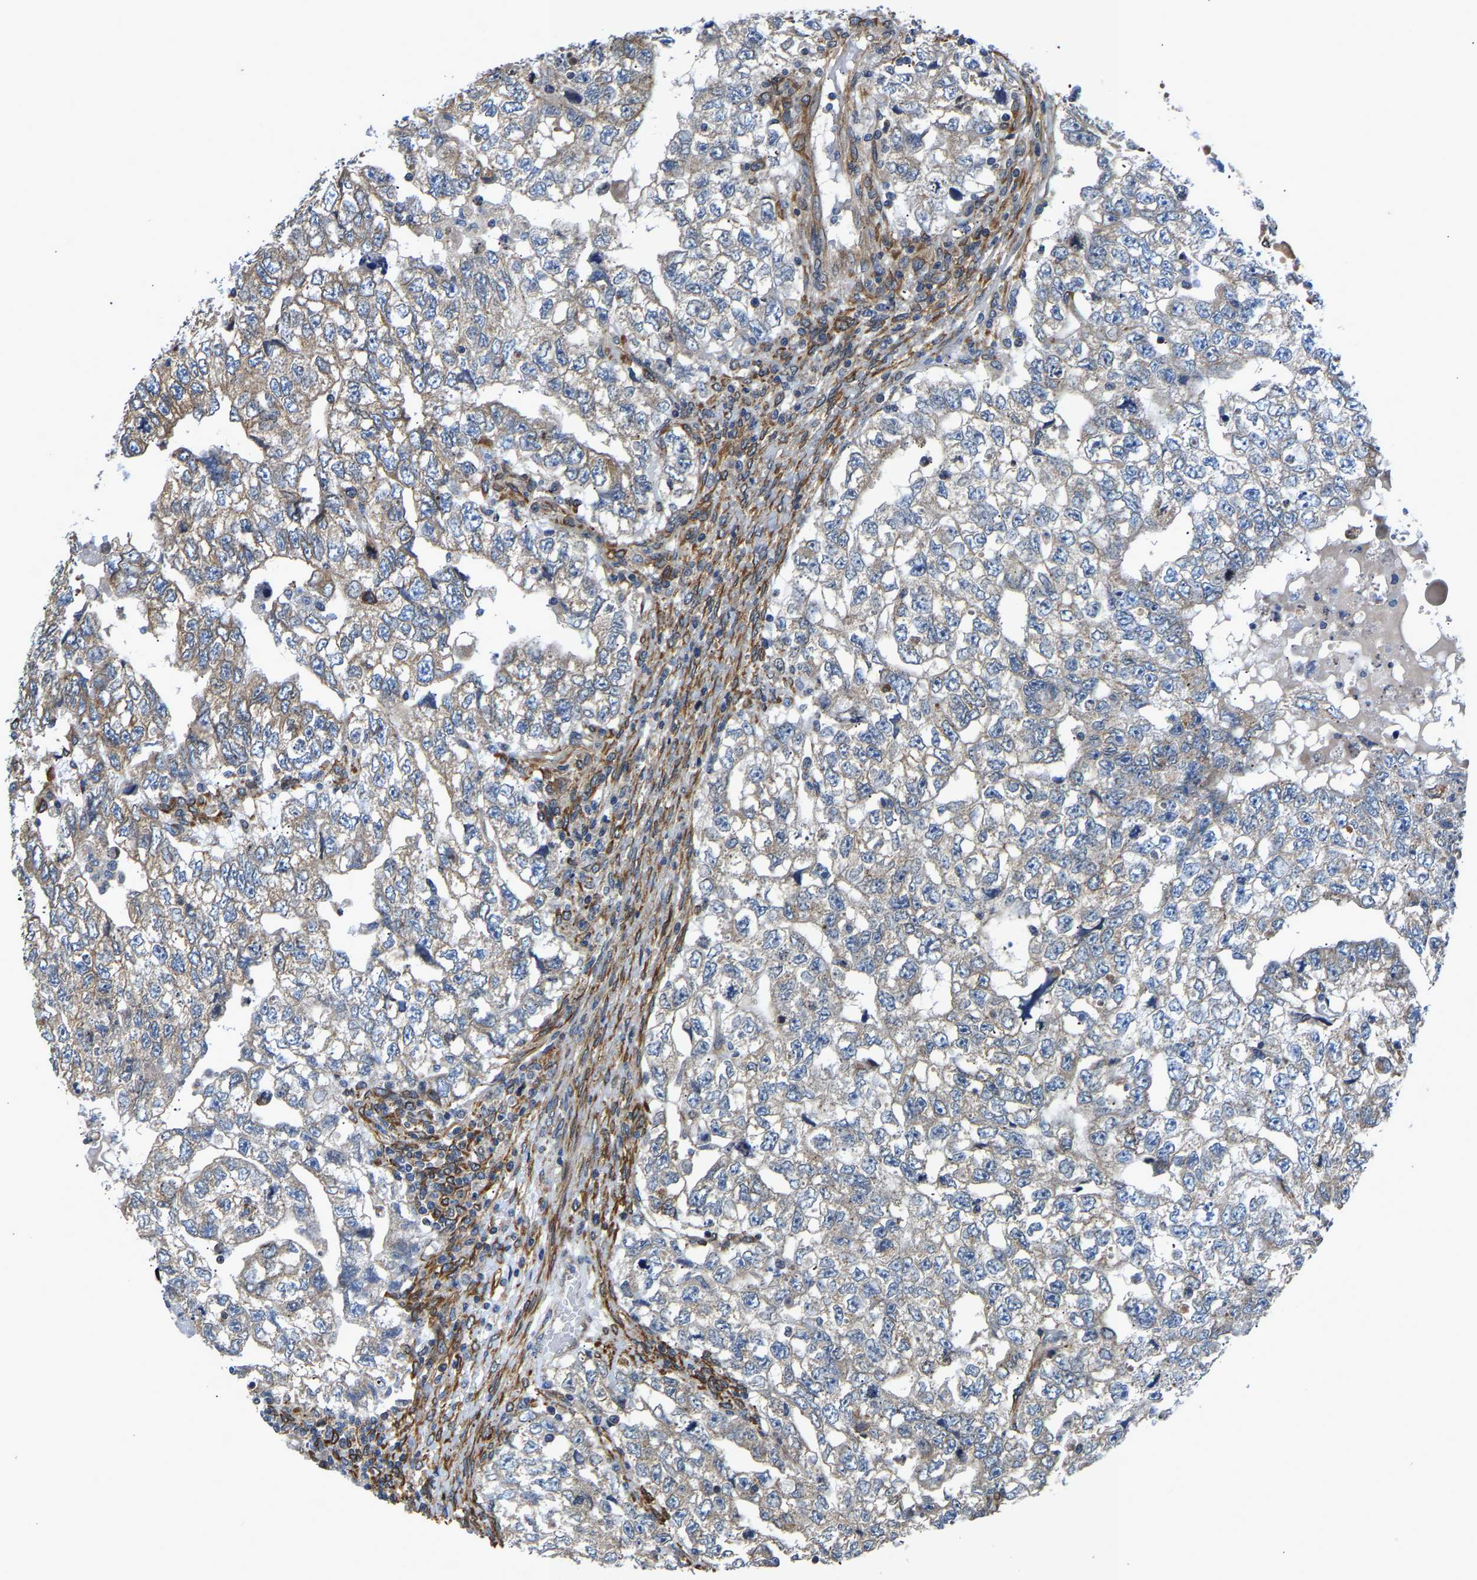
{"staining": {"intensity": "moderate", "quantity": "25%-75%", "location": "cytoplasmic/membranous"}, "tissue": "testis cancer", "cell_type": "Tumor cells", "image_type": "cancer", "snomed": [{"axis": "morphology", "description": "Carcinoma, Embryonal, NOS"}, {"axis": "topography", "description": "Testis"}], "caption": "Testis cancer (embryonal carcinoma) tissue displays moderate cytoplasmic/membranous positivity in approximately 25%-75% of tumor cells", "gene": "ARL6IP5", "patient": {"sex": "male", "age": 36}}